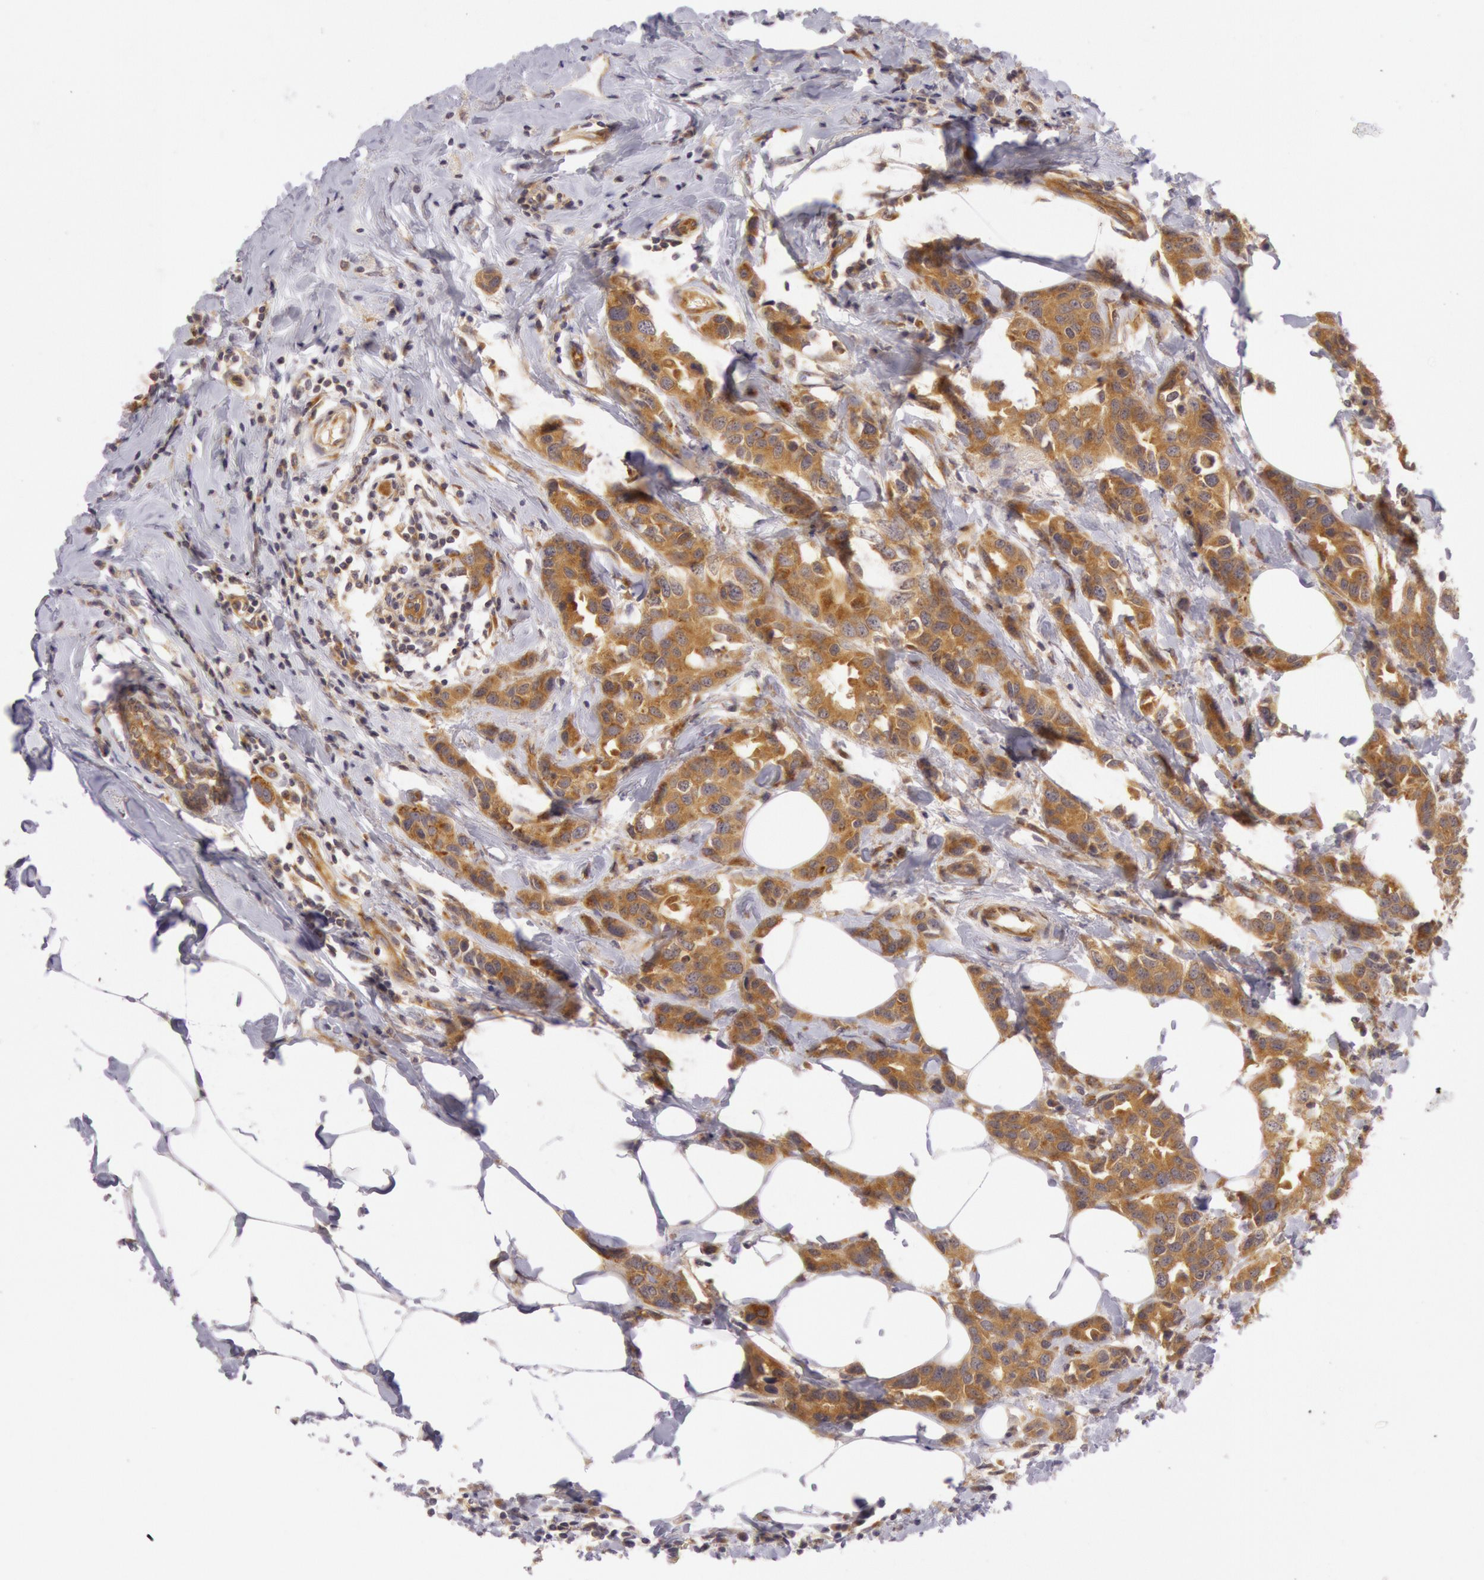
{"staining": {"intensity": "moderate", "quantity": ">75%", "location": "cytoplasmic/membranous"}, "tissue": "breast cancer", "cell_type": "Tumor cells", "image_type": "cancer", "snomed": [{"axis": "morphology", "description": "Normal tissue, NOS"}, {"axis": "morphology", "description": "Duct carcinoma"}, {"axis": "topography", "description": "Breast"}], "caption": "Breast invasive ductal carcinoma tissue exhibits moderate cytoplasmic/membranous positivity in approximately >75% of tumor cells", "gene": "CHUK", "patient": {"sex": "female", "age": 50}}